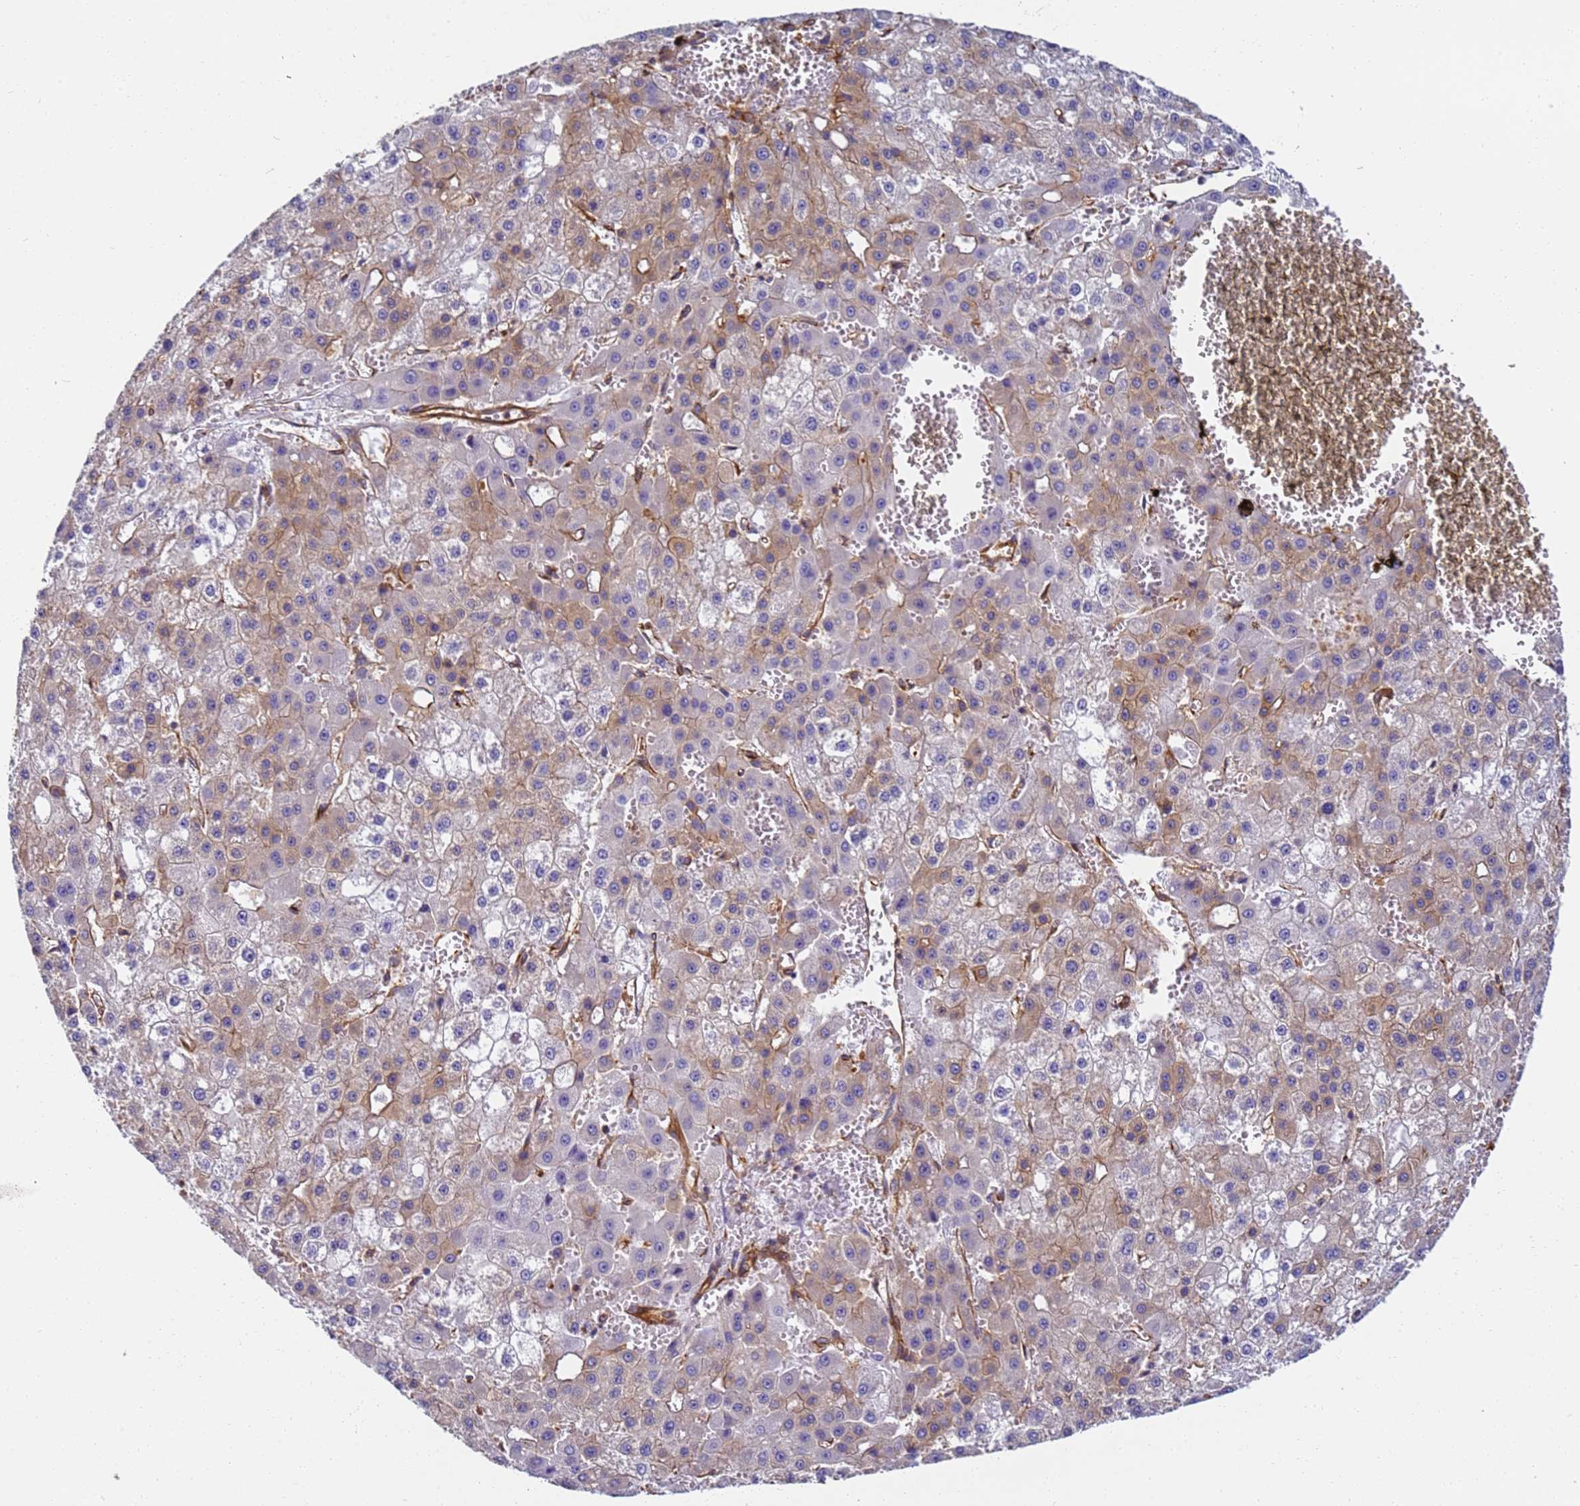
{"staining": {"intensity": "moderate", "quantity": "<25%", "location": "cytoplasmic/membranous"}, "tissue": "liver cancer", "cell_type": "Tumor cells", "image_type": "cancer", "snomed": [{"axis": "morphology", "description": "Carcinoma, Hepatocellular, NOS"}, {"axis": "topography", "description": "Liver"}], "caption": "Brown immunohistochemical staining in liver hepatocellular carcinoma shows moderate cytoplasmic/membranous expression in about <25% of tumor cells.", "gene": "DYNC1I2", "patient": {"sex": "male", "age": 47}}